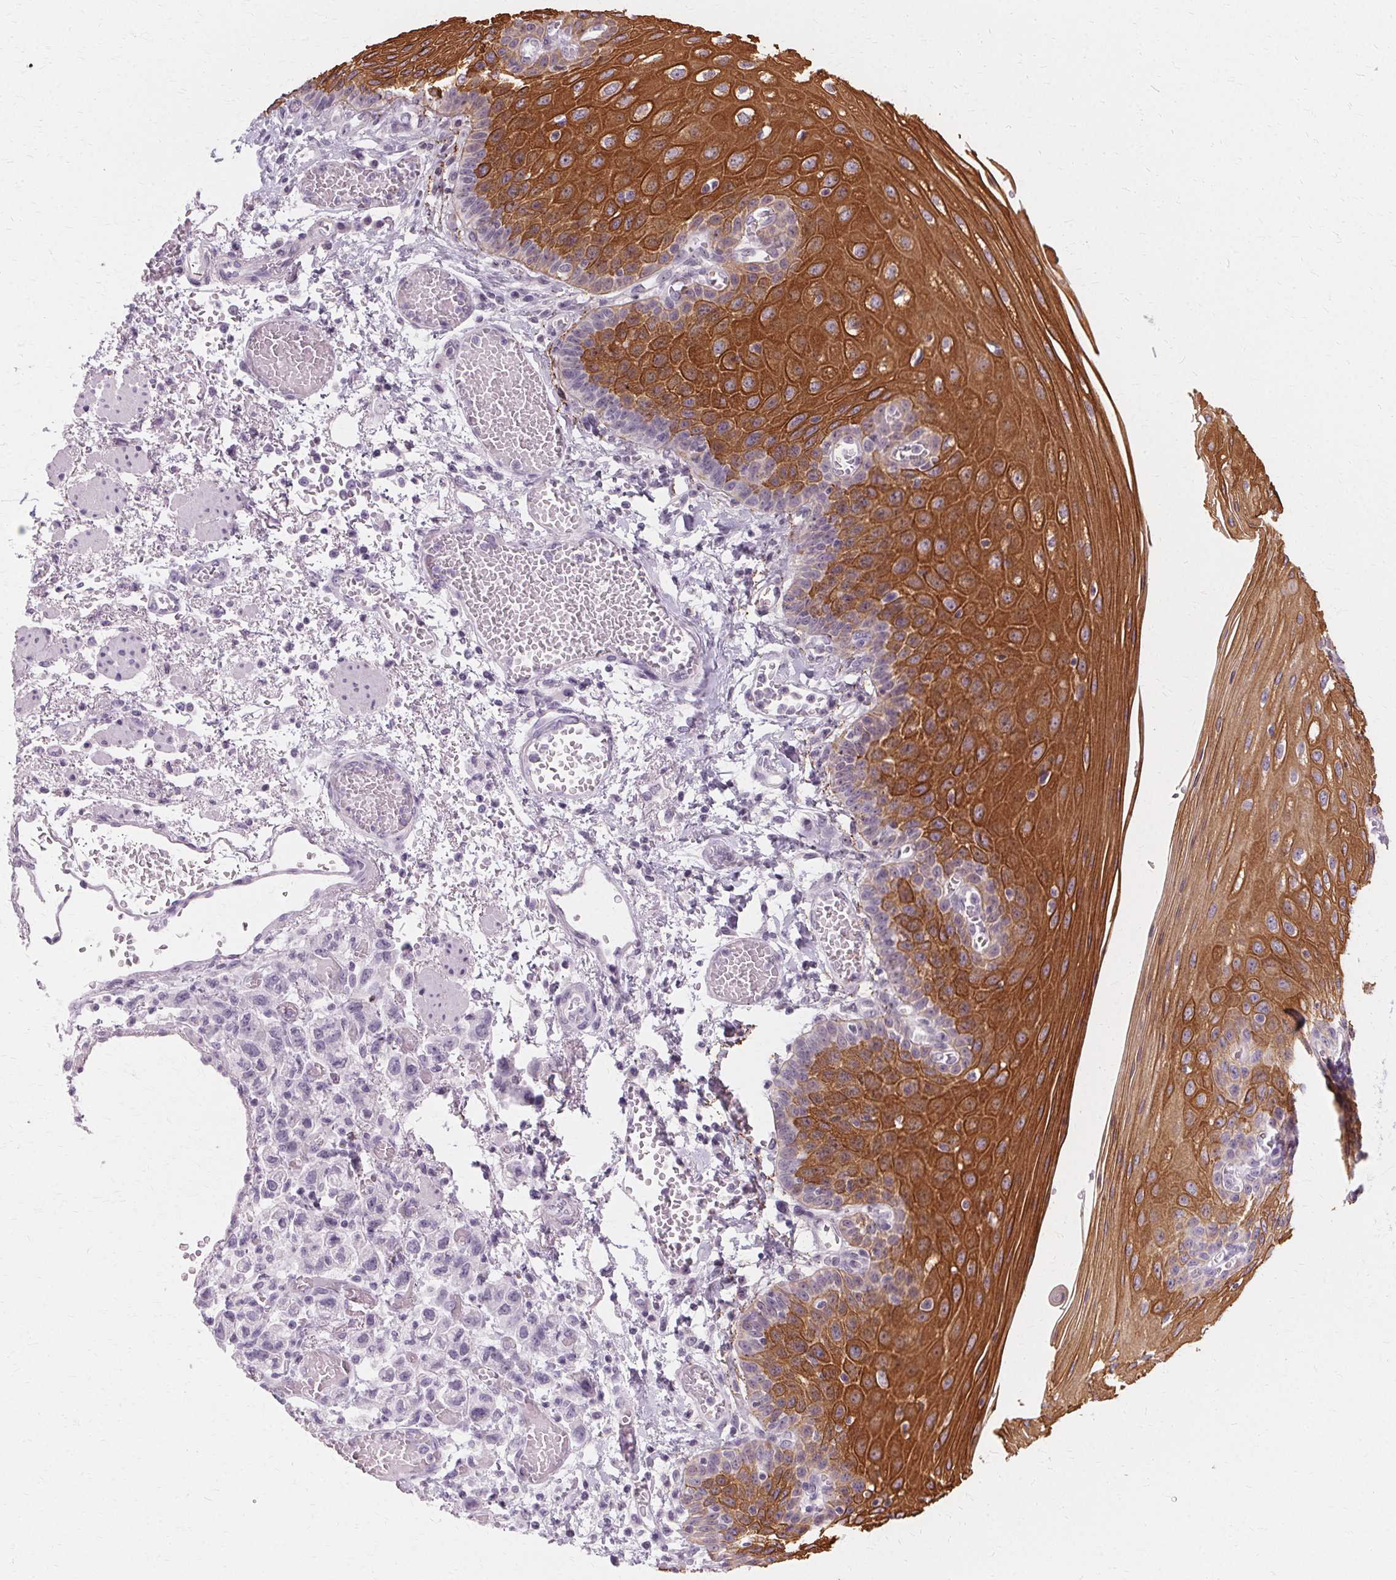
{"staining": {"intensity": "strong", "quantity": "25%-75%", "location": "cytoplasmic/membranous"}, "tissue": "esophagus", "cell_type": "Squamous epithelial cells", "image_type": "normal", "snomed": [{"axis": "morphology", "description": "Normal tissue, NOS"}, {"axis": "morphology", "description": "Adenocarcinoma, NOS"}, {"axis": "topography", "description": "Esophagus"}], "caption": "High-magnification brightfield microscopy of normal esophagus stained with DAB (3,3'-diaminobenzidine) (brown) and counterstained with hematoxylin (blue). squamous epithelial cells exhibit strong cytoplasmic/membranous expression is identified in approximately25%-75% of cells.", "gene": "KRT6A", "patient": {"sex": "male", "age": 81}}